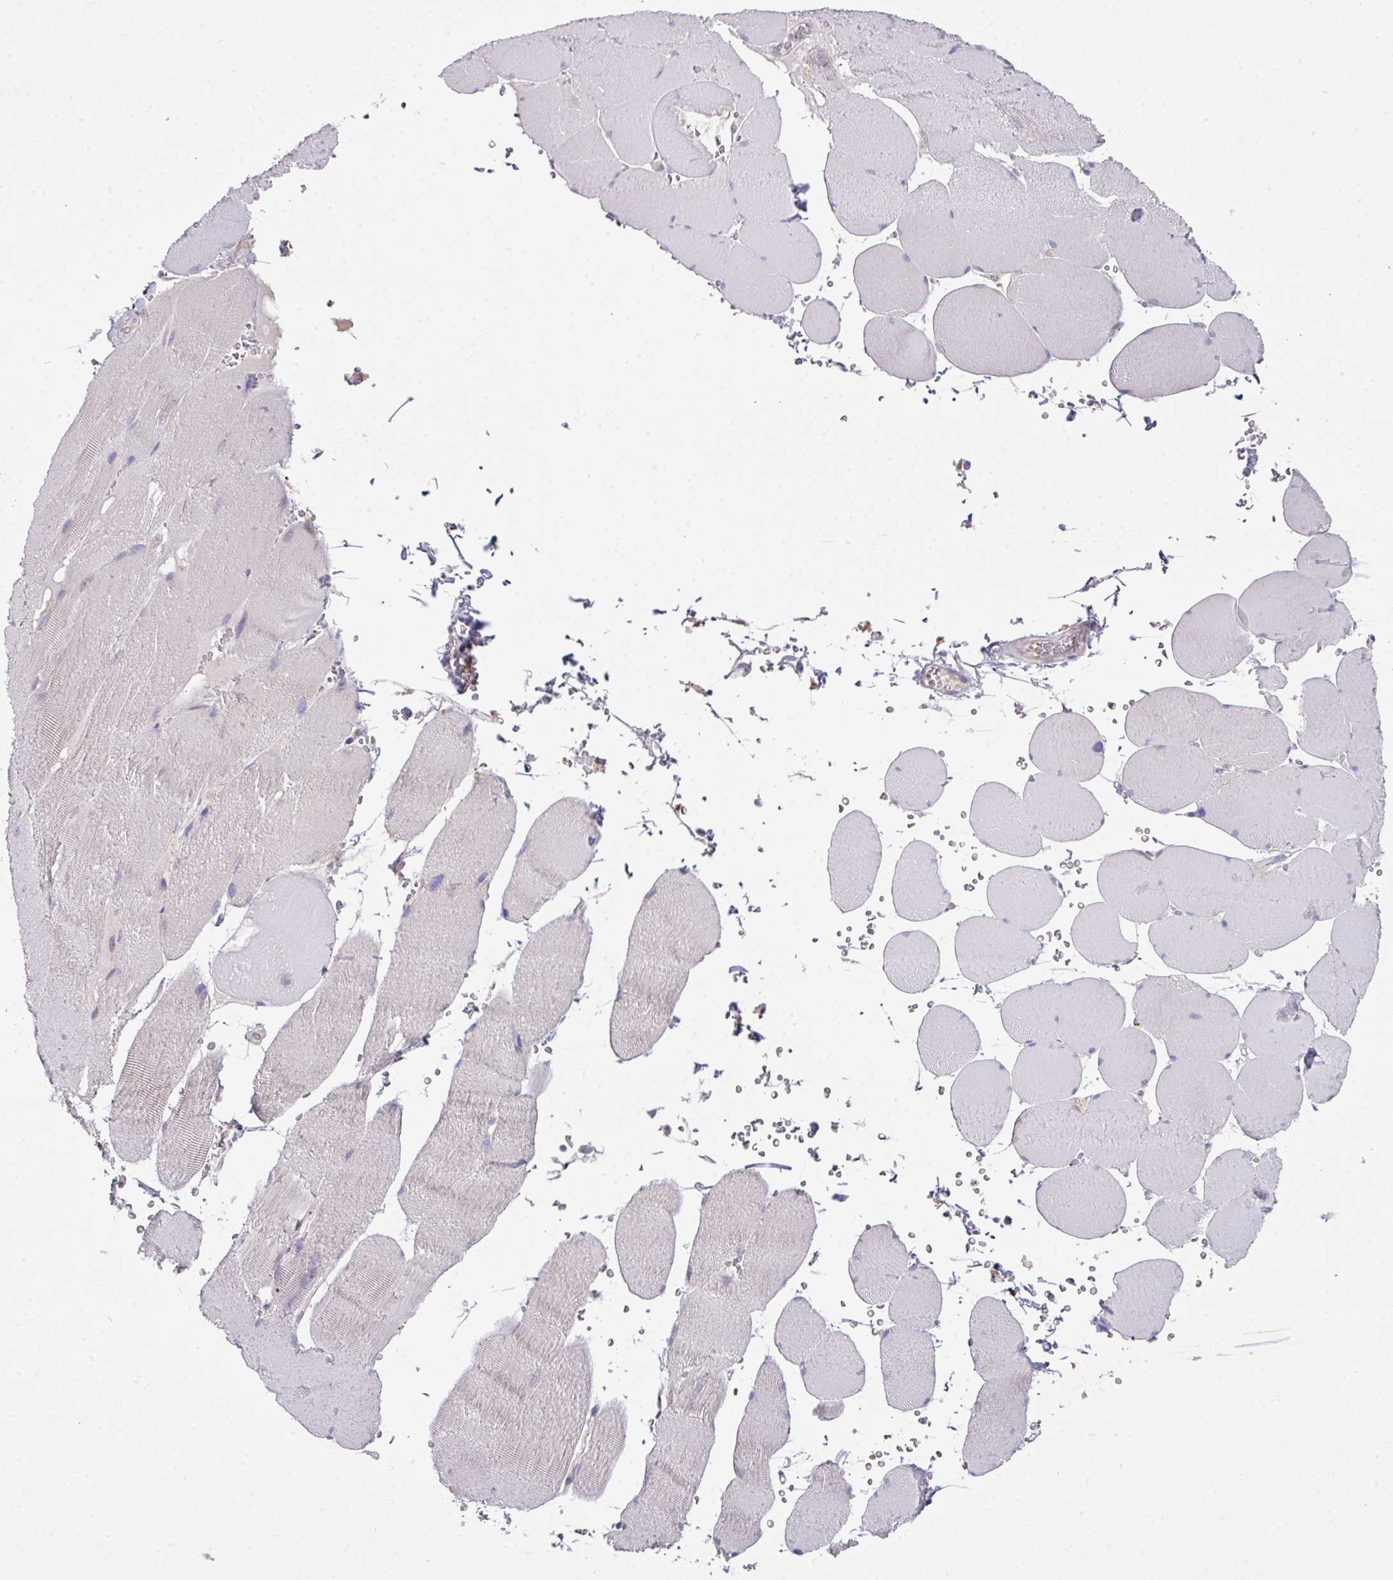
{"staining": {"intensity": "negative", "quantity": "none", "location": "none"}, "tissue": "skeletal muscle", "cell_type": "Myocytes", "image_type": "normal", "snomed": [{"axis": "morphology", "description": "Normal tissue, NOS"}, {"axis": "topography", "description": "Skeletal muscle"}, {"axis": "topography", "description": "Head-Neck"}], "caption": "Immunohistochemistry photomicrograph of normal human skeletal muscle stained for a protein (brown), which reveals no expression in myocytes.", "gene": "VTI1A", "patient": {"sex": "male", "age": 66}}